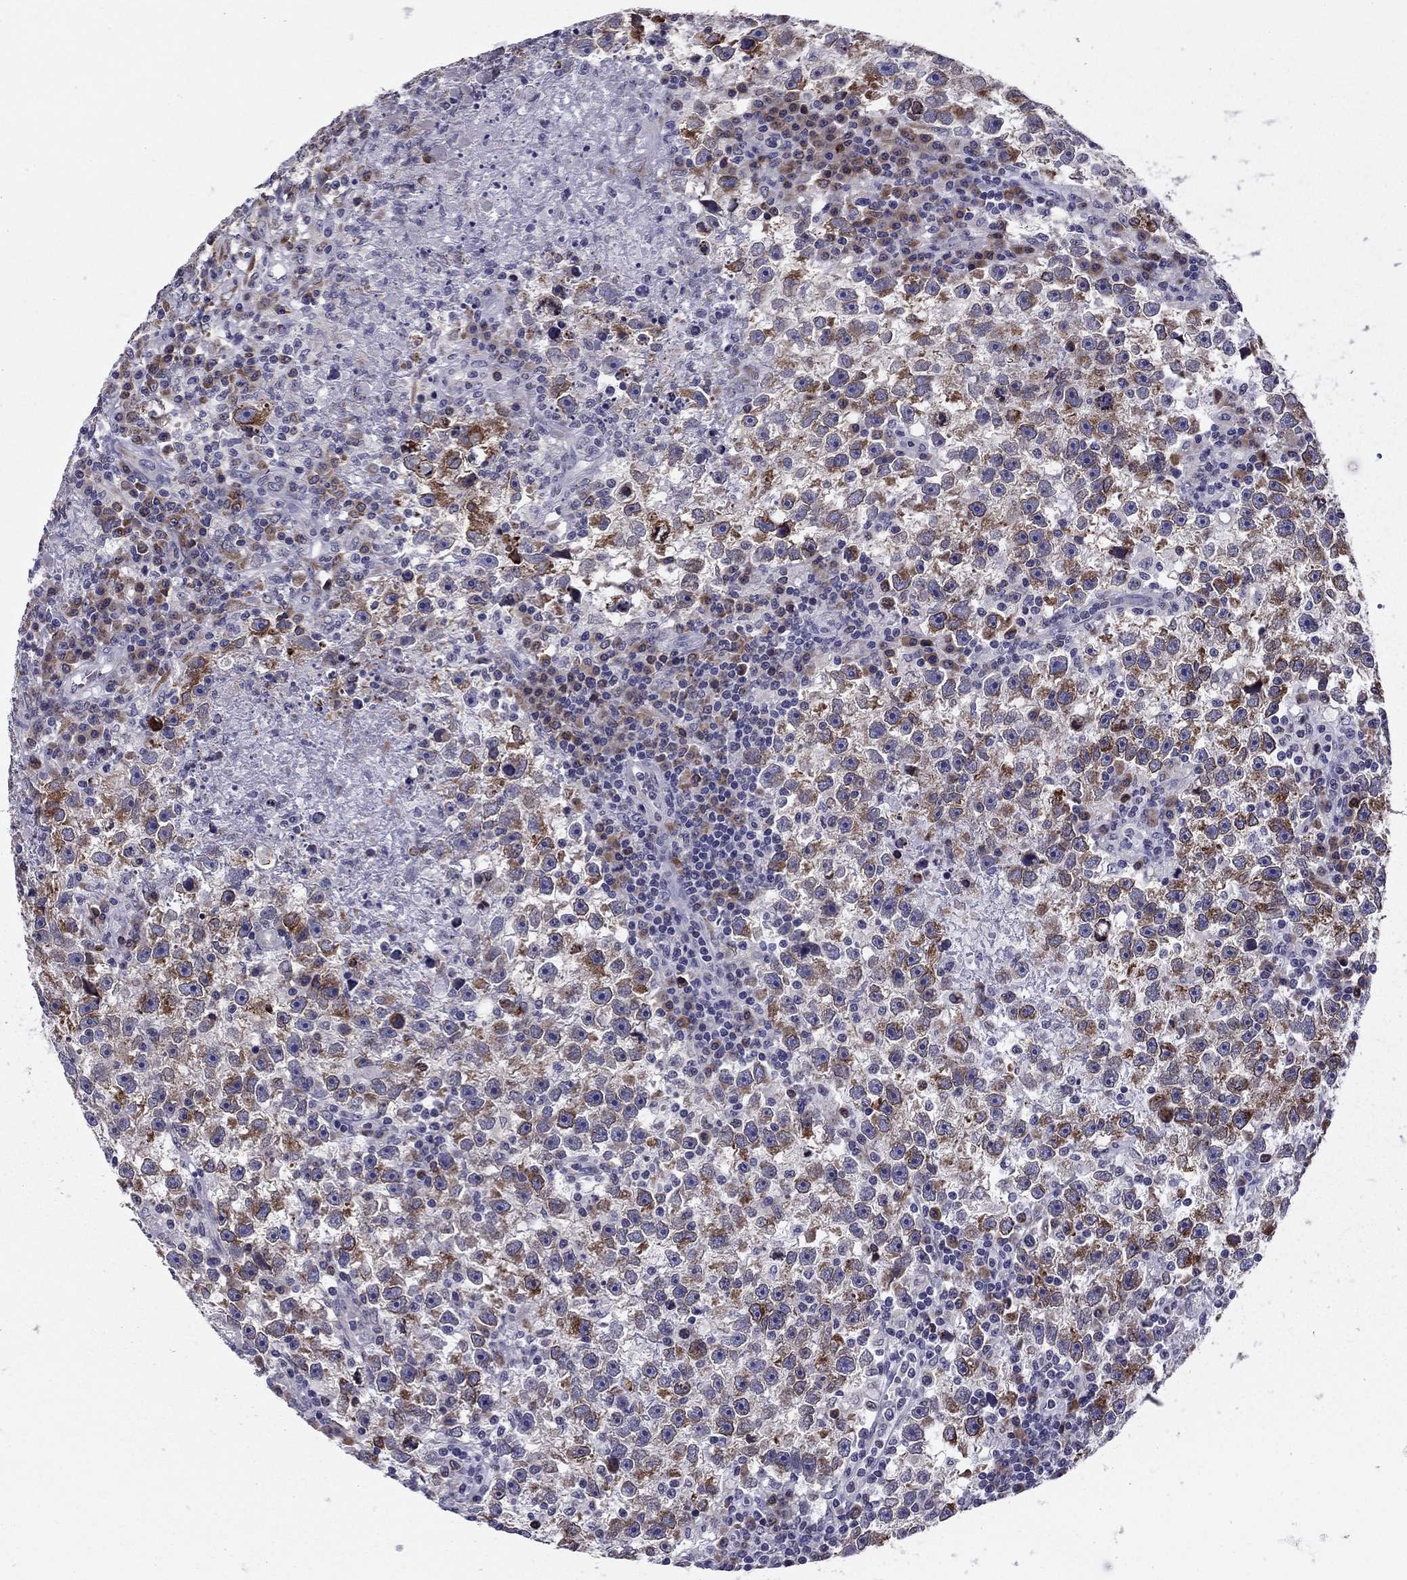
{"staining": {"intensity": "strong", "quantity": "25%-75%", "location": "cytoplasmic/membranous"}, "tissue": "testis cancer", "cell_type": "Tumor cells", "image_type": "cancer", "snomed": [{"axis": "morphology", "description": "Seminoma, NOS"}, {"axis": "topography", "description": "Testis"}], "caption": "Testis cancer stained with DAB immunohistochemistry (IHC) reveals high levels of strong cytoplasmic/membranous positivity in about 25%-75% of tumor cells.", "gene": "TMED3", "patient": {"sex": "male", "age": 47}}